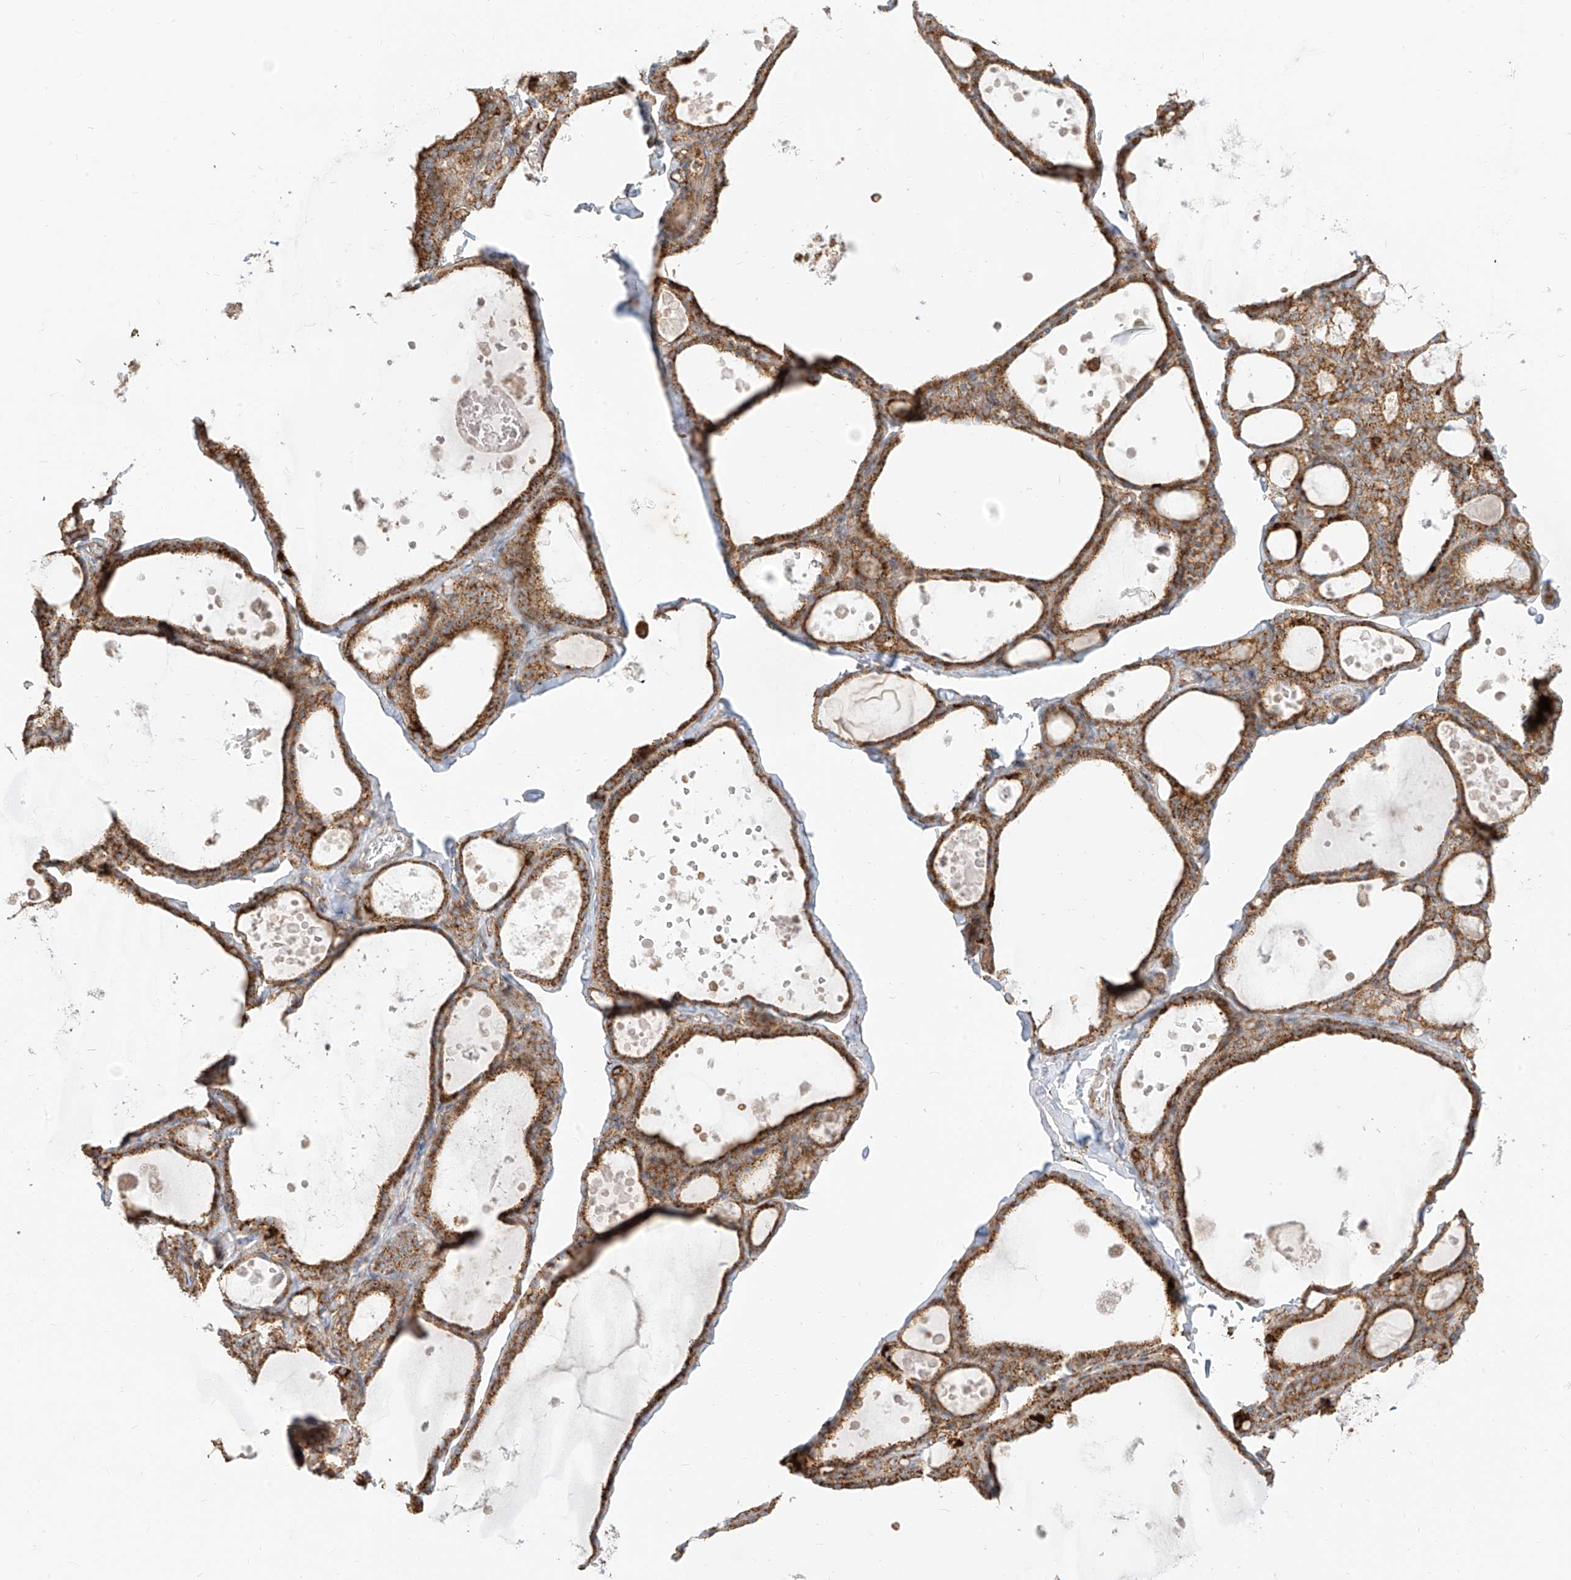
{"staining": {"intensity": "moderate", "quantity": ">75%", "location": "cytoplasmic/membranous"}, "tissue": "thyroid gland", "cell_type": "Glandular cells", "image_type": "normal", "snomed": [{"axis": "morphology", "description": "Normal tissue, NOS"}, {"axis": "topography", "description": "Thyroid gland"}], "caption": "Immunohistochemistry (IHC) (DAB (3,3'-diaminobenzidine)) staining of normal human thyroid gland demonstrates moderate cytoplasmic/membranous protein expression in approximately >75% of glandular cells.", "gene": "PLCL1", "patient": {"sex": "male", "age": 56}}